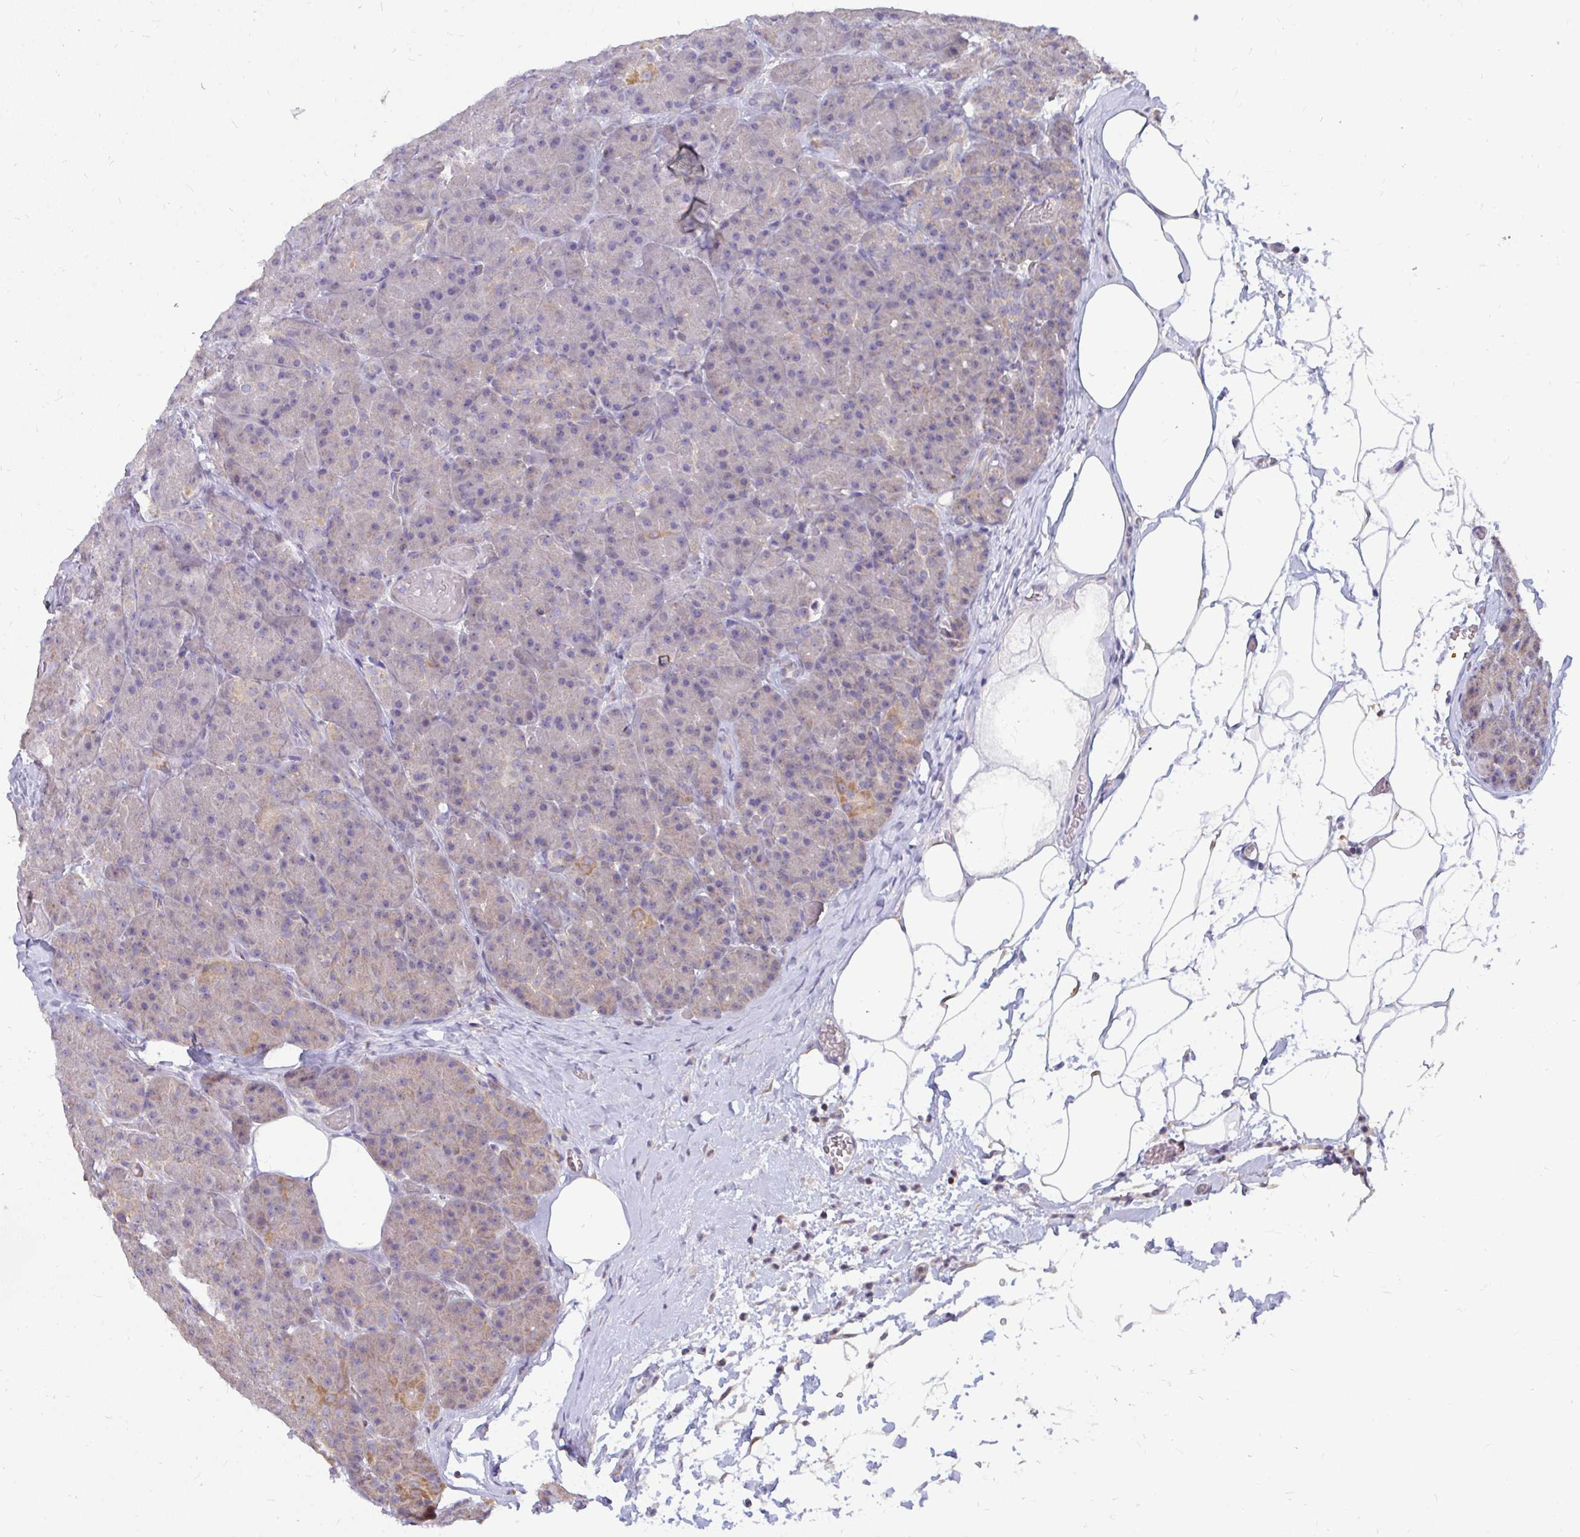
{"staining": {"intensity": "weak", "quantity": "25%-75%", "location": "cytoplasmic/membranous"}, "tissue": "pancreas", "cell_type": "Exocrine glandular cells", "image_type": "normal", "snomed": [{"axis": "morphology", "description": "Normal tissue, NOS"}, {"axis": "topography", "description": "Pancreas"}], "caption": "DAB immunohistochemical staining of benign pancreas exhibits weak cytoplasmic/membranous protein staining in about 25%-75% of exocrine glandular cells.", "gene": "DNAJA2", "patient": {"sex": "male", "age": 57}}